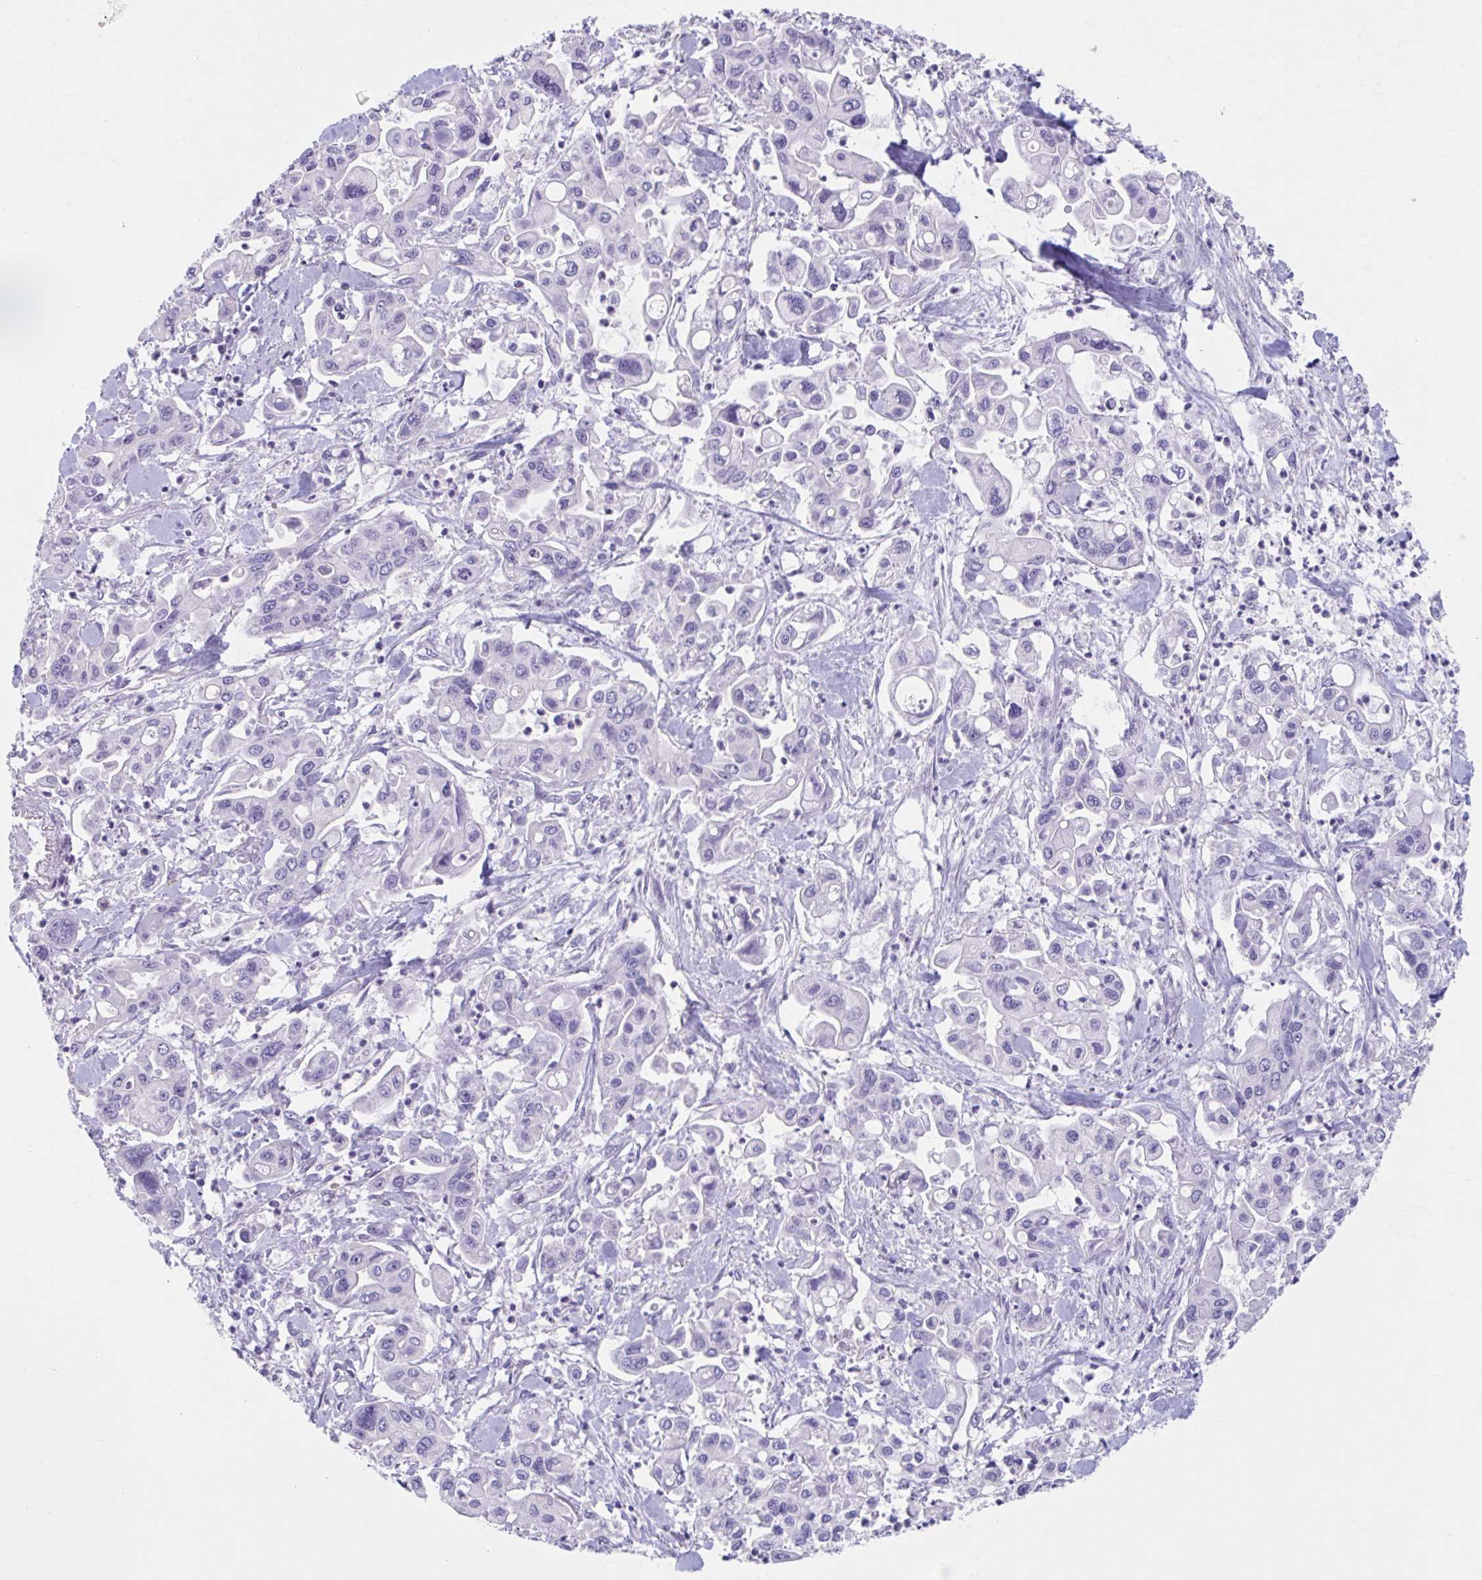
{"staining": {"intensity": "negative", "quantity": "none", "location": "none"}, "tissue": "pancreatic cancer", "cell_type": "Tumor cells", "image_type": "cancer", "snomed": [{"axis": "morphology", "description": "Adenocarcinoma, NOS"}, {"axis": "topography", "description": "Pancreas"}], "caption": "This is an immunohistochemistry (IHC) image of pancreatic cancer. There is no expression in tumor cells.", "gene": "GPR162", "patient": {"sex": "male", "age": 62}}